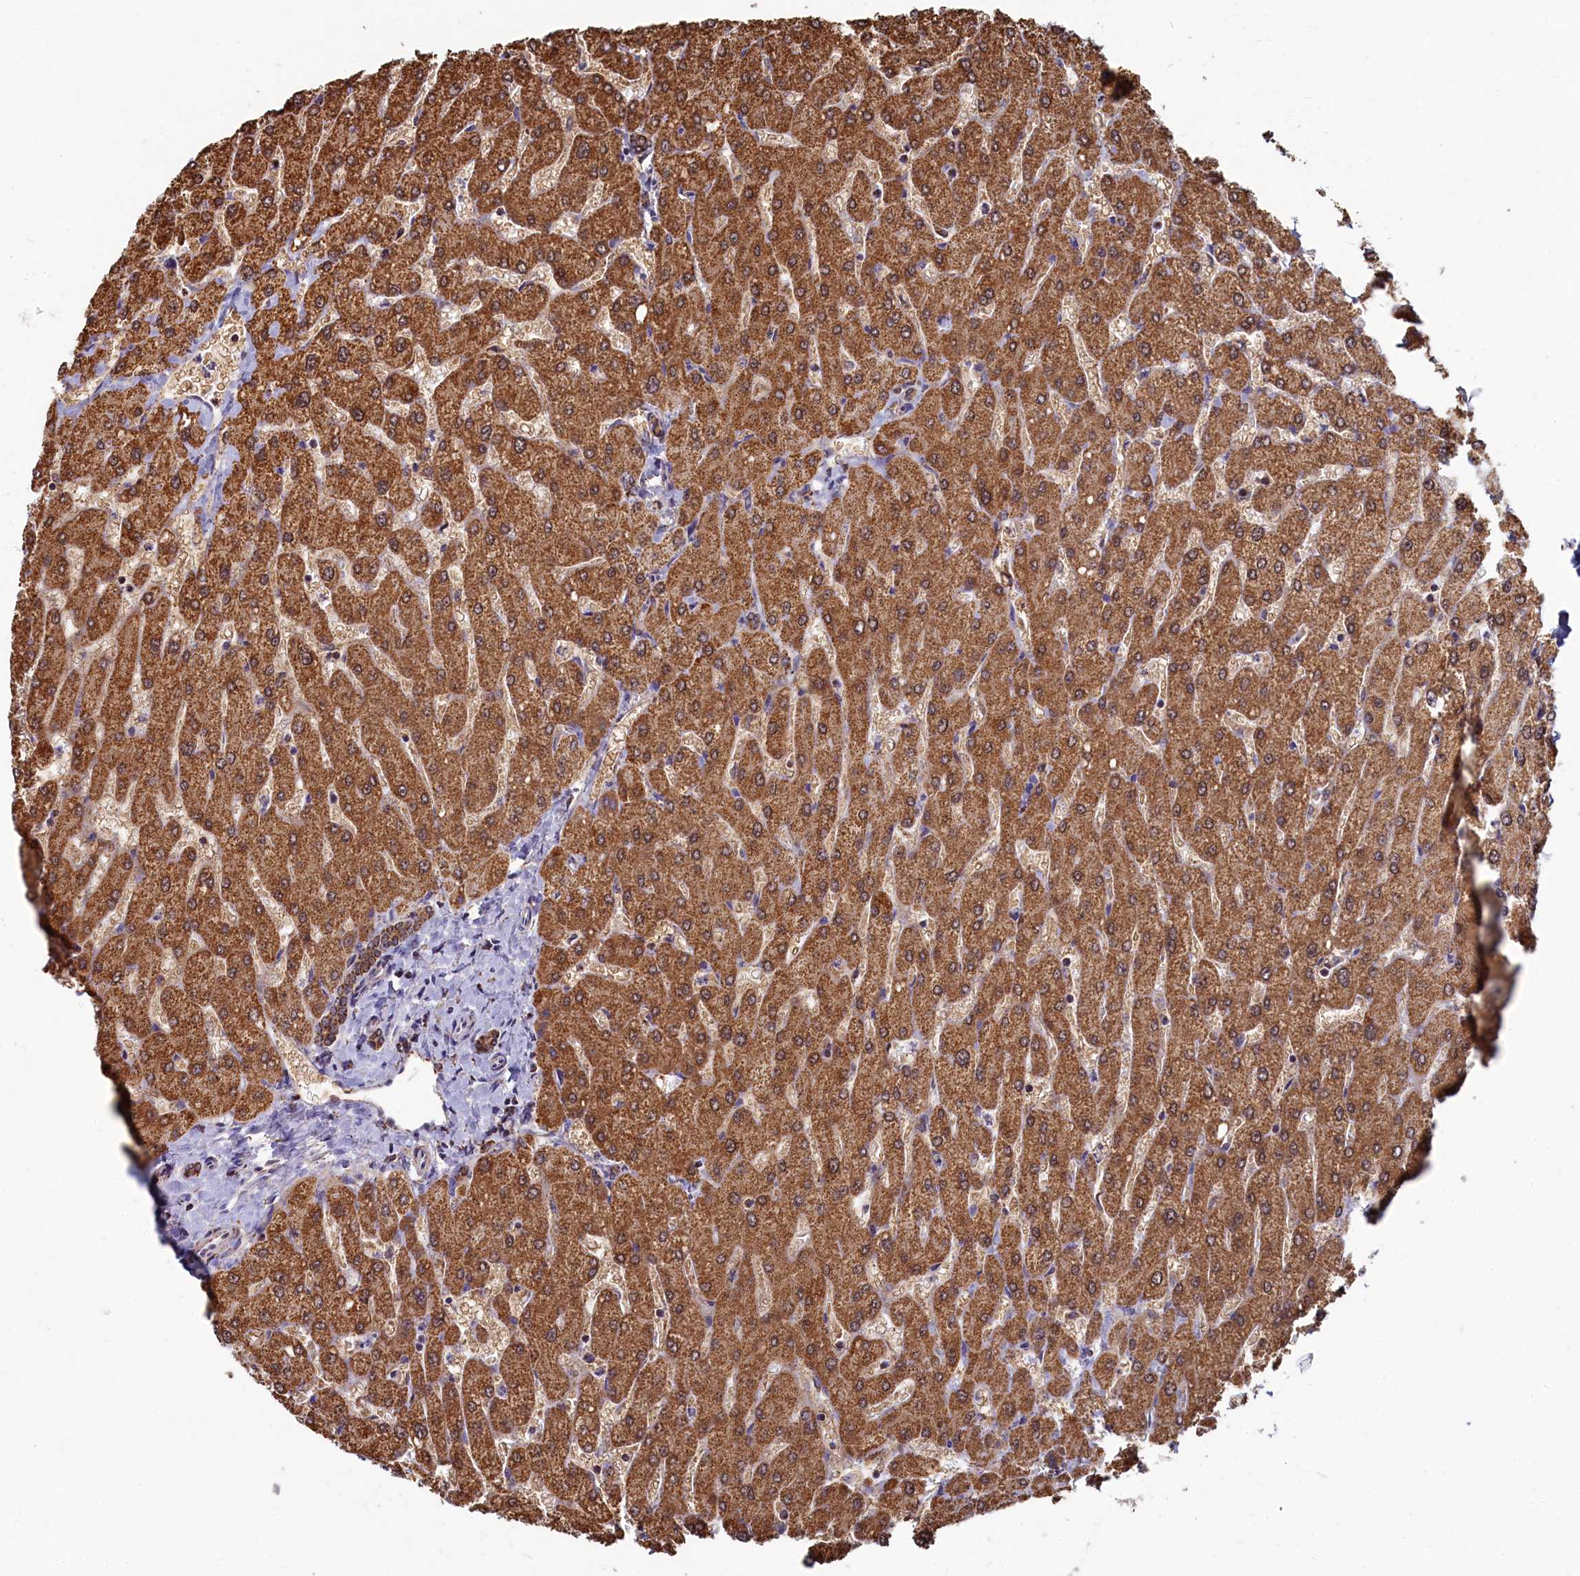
{"staining": {"intensity": "strong", "quantity": ">75%", "location": "cytoplasmic/membranous"}, "tissue": "liver", "cell_type": "Cholangiocytes", "image_type": "normal", "snomed": [{"axis": "morphology", "description": "Normal tissue, NOS"}, {"axis": "topography", "description": "Liver"}], "caption": "High-magnification brightfield microscopy of benign liver stained with DAB (brown) and counterstained with hematoxylin (blue). cholangiocytes exhibit strong cytoplasmic/membranous staining is identified in approximately>75% of cells. (DAB (3,3'-diaminobenzidine) IHC, brown staining for protein, blue staining for nuclei).", "gene": "SPR", "patient": {"sex": "male", "age": 55}}